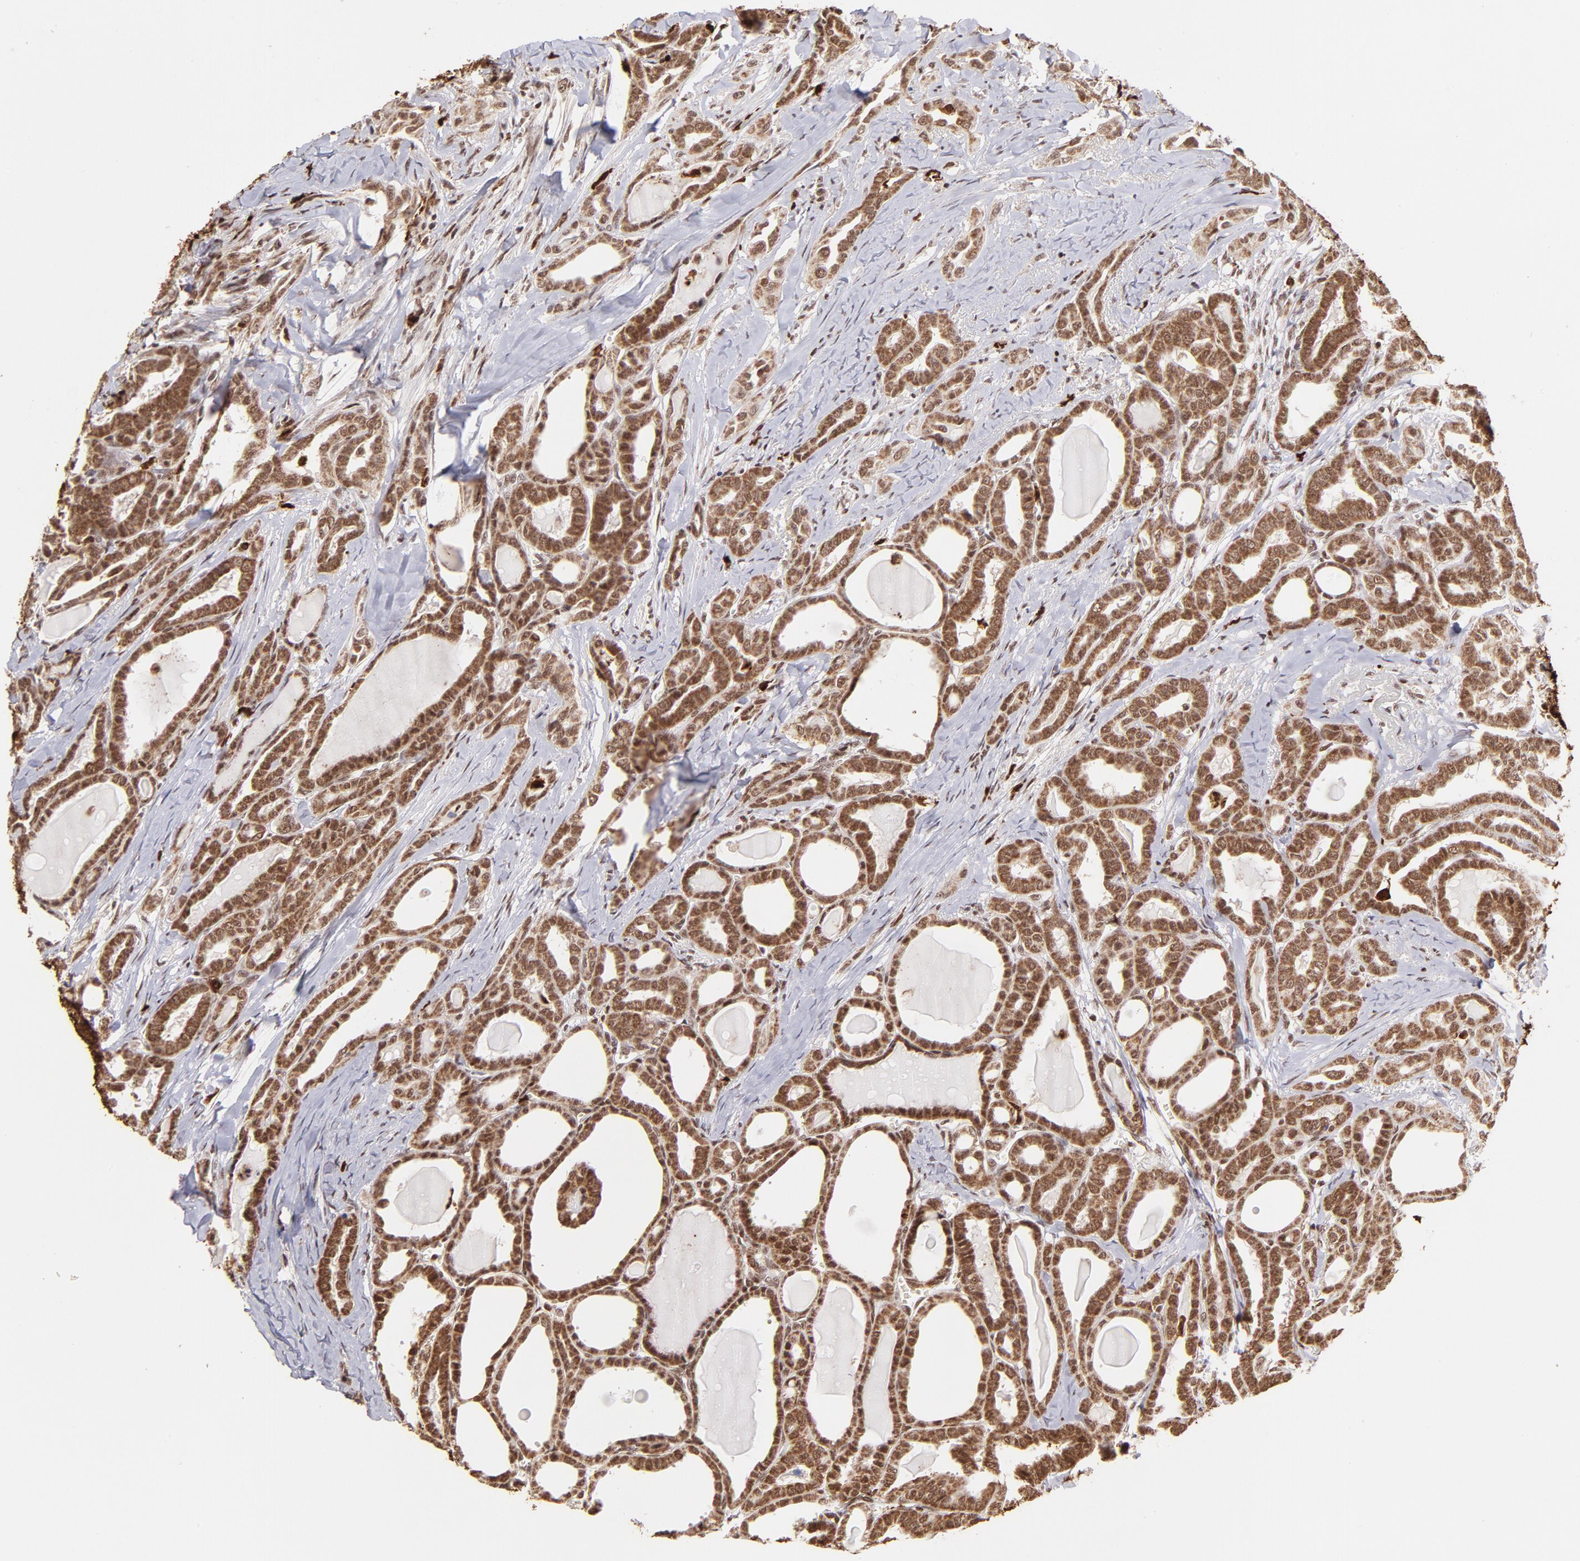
{"staining": {"intensity": "moderate", "quantity": ">75%", "location": "cytoplasmic/membranous,nuclear"}, "tissue": "thyroid cancer", "cell_type": "Tumor cells", "image_type": "cancer", "snomed": [{"axis": "morphology", "description": "Carcinoma, NOS"}, {"axis": "topography", "description": "Thyroid gland"}], "caption": "A high-resolution histopathology image shows immunohistochemistry (IHC) staining of thyroid cancer (carcinoma), which exhibits moderate cytoplasmic/membranous and nuclear positivity in approximately >75% of tumor cells. The staining was performed using DAB (3,3'-diaminobenzidine) to visualize the protein expression in brown, while the nuclei were stained in blue with hematoxylin (Magnification: 20x).", "gene": "ZFX", "patient": {"sex": "female", "age": 91}}